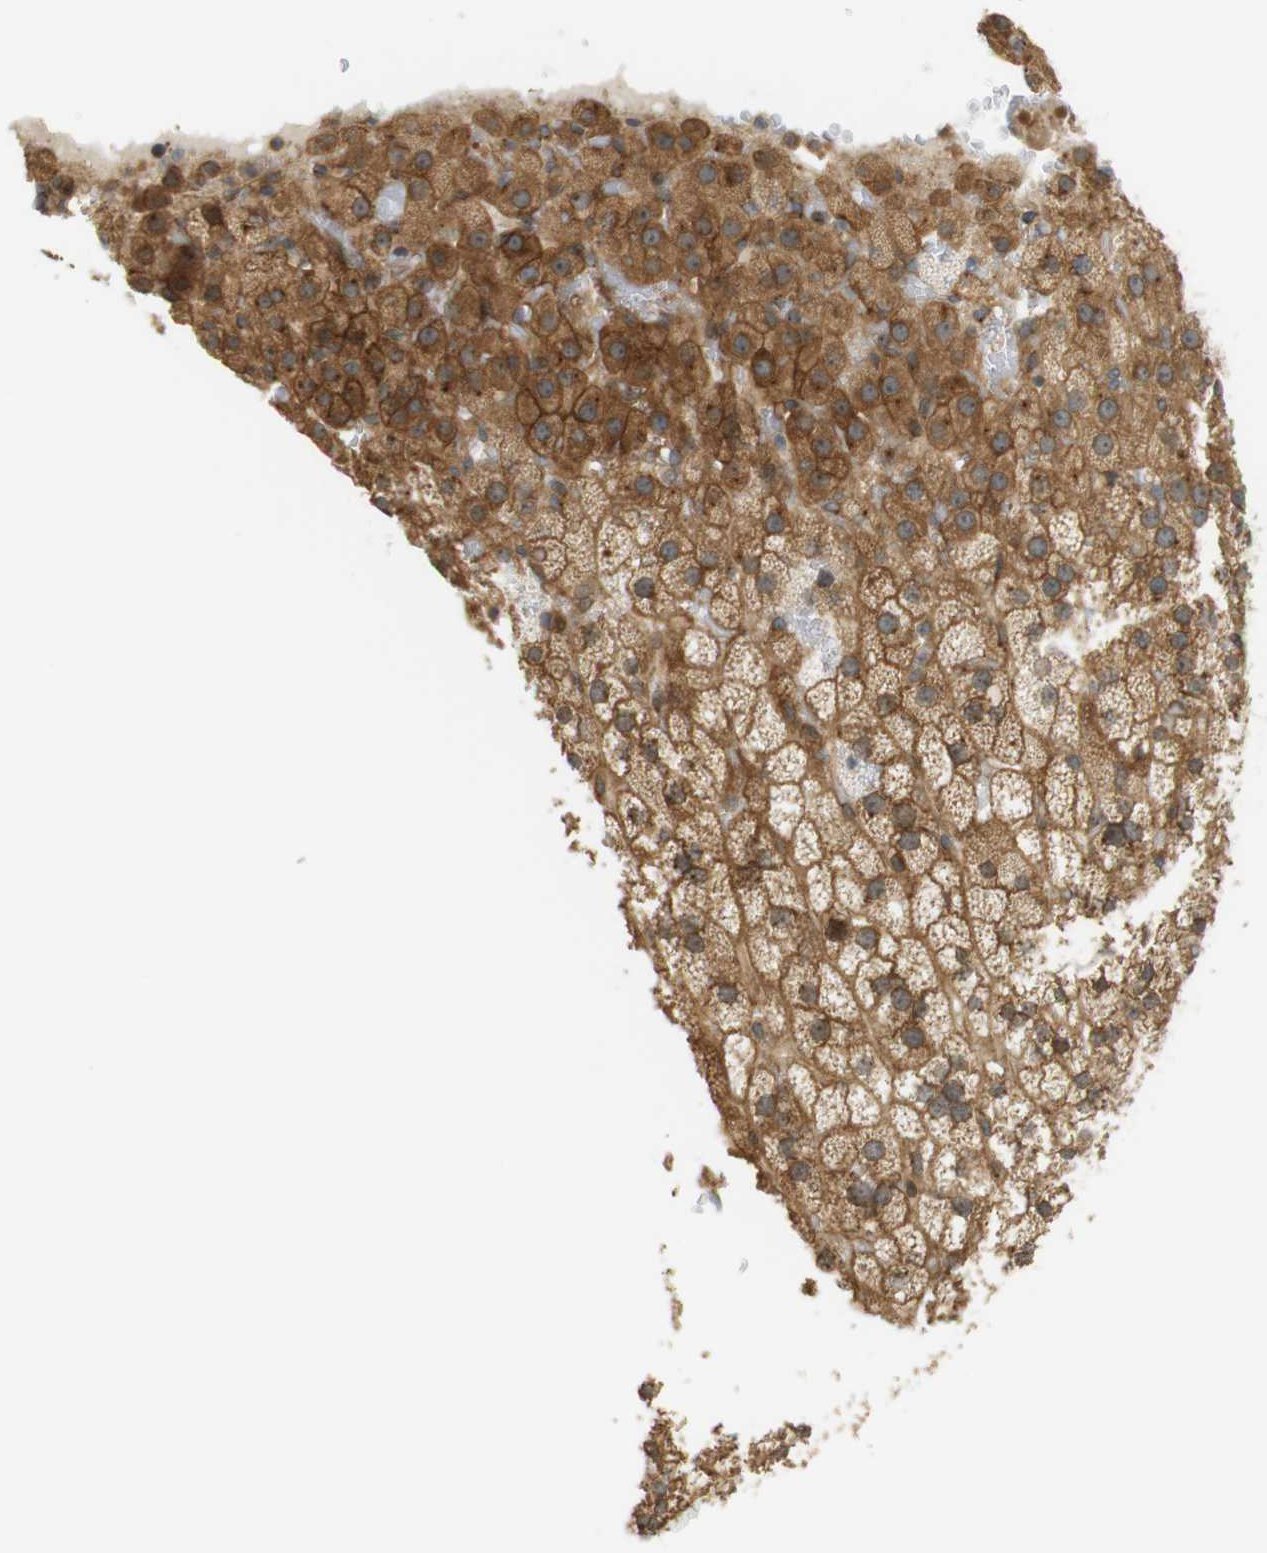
{"staining": {"intensity": "moderate", "quantity": ">75%", "location": "cytoplasmic/membranous"}, "tissue": "adrenal gland", "cell_type": "Glandular cells", "image_type": "normal", "snomed": [{"axis": "morphology", "description": "Normal tissue, NOS"}, {"axis": "topography", "description": "Adrenal gland"}], "caption": "Brown immunohistochemical staining in normal adrenal gland reveals moderate cytoplasmic/membranous positivity in about >75% of glandular cells.", "gene": "PA2G4", "patient": {"sex": "male", "age": 35}}